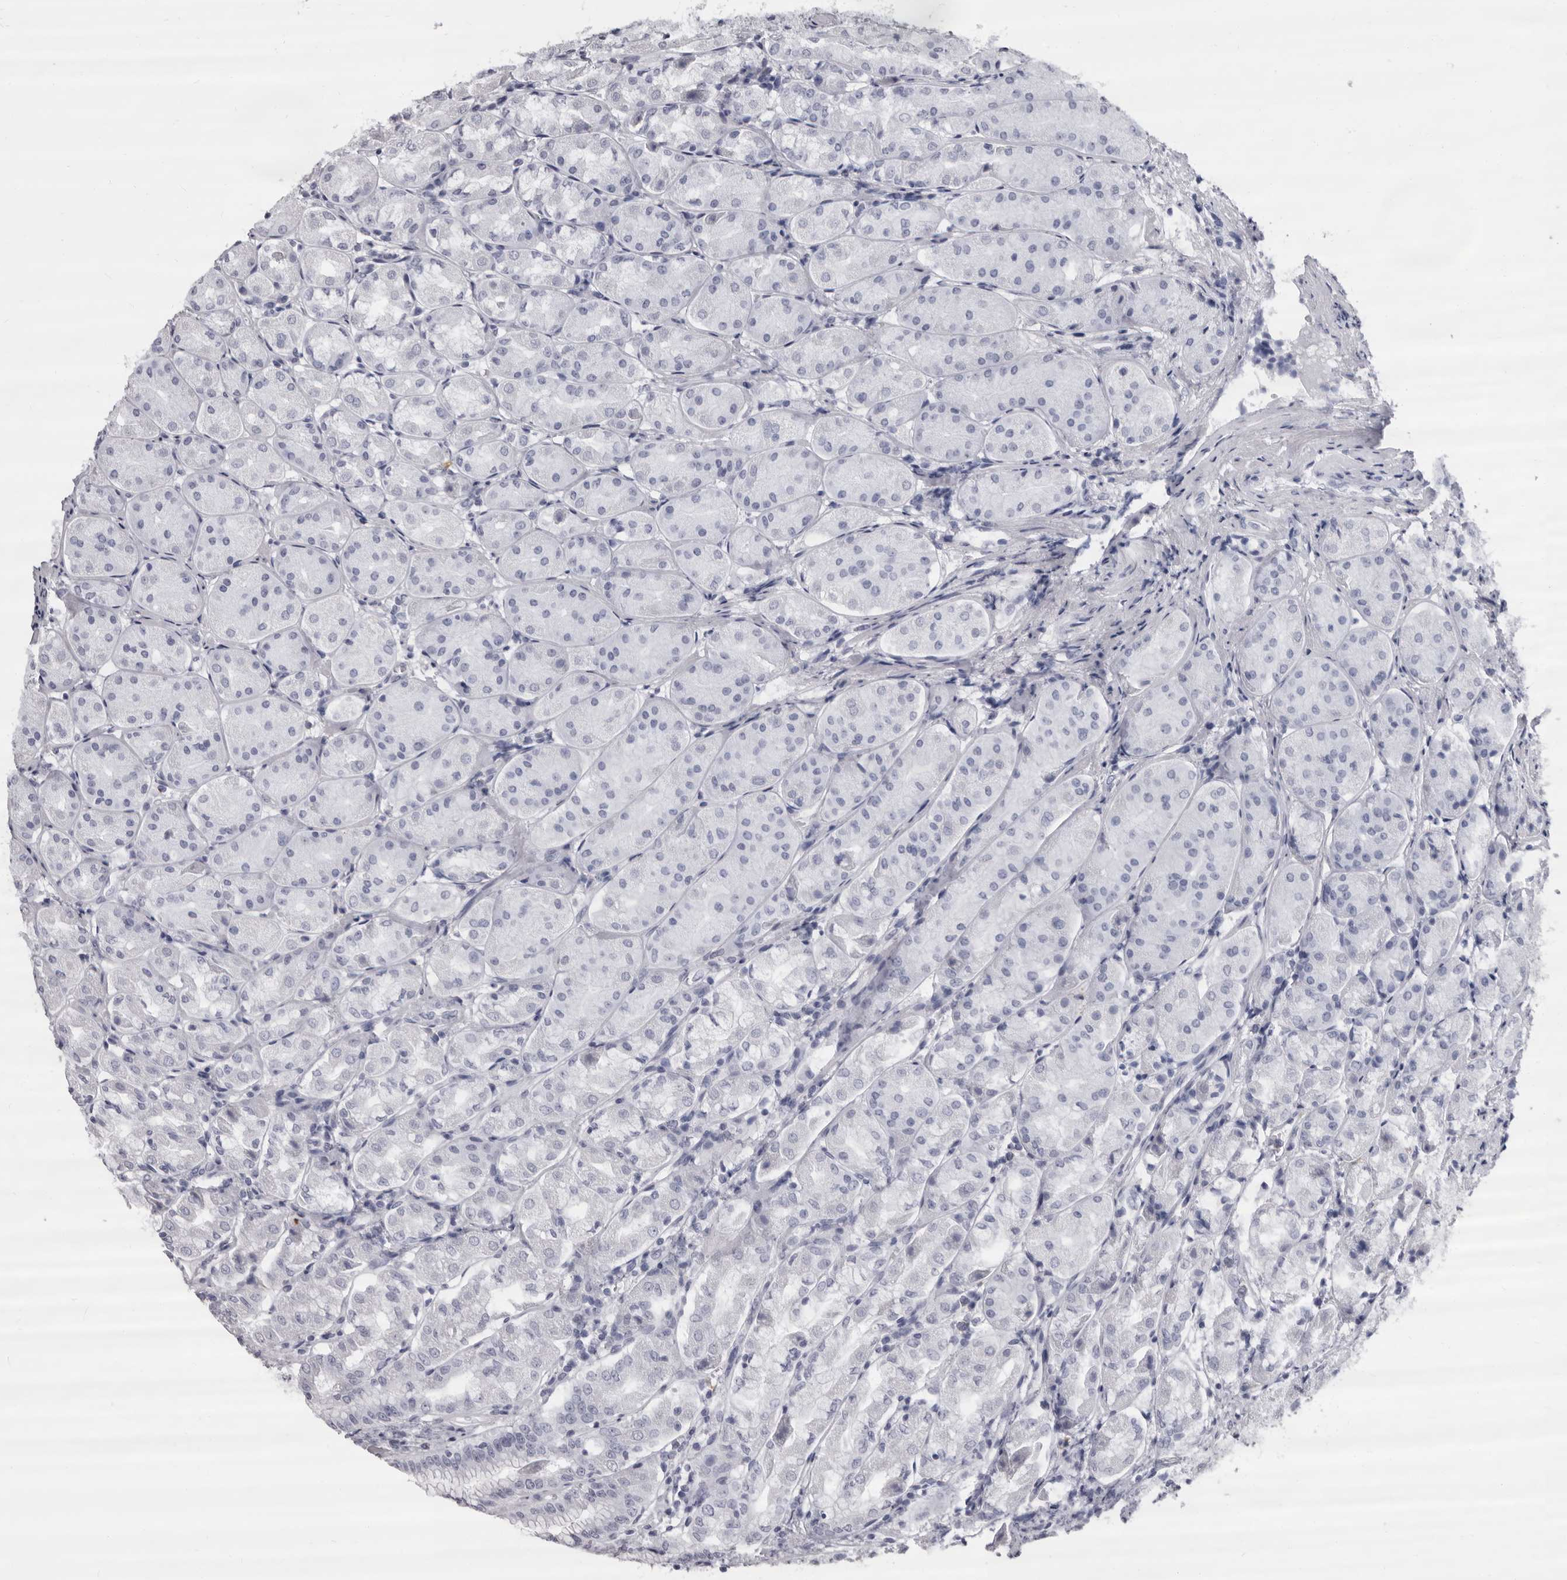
{"staining": {"intensity": "negative", "quantity": "none", "location": "none"}, "tissue": "stomach", "cell_type": "Glandular cells", "image_type": "normal", "snomed": [{"axis": "morphology", "description": "Normal tissue, NOS"}, {"axis": "topography", "description": "Stomach"}, {"axis": "topography", "description": "Stomach, lower"}], "caption": "The IHC histopathology image has no significant expression in glandular cells of stomach. The staining is performed using DAB brown chromogen with nuclei counter-stained in using hematoxylin.", "gene": "GZMH", "patient": {"sex": "female", "age": 56}}